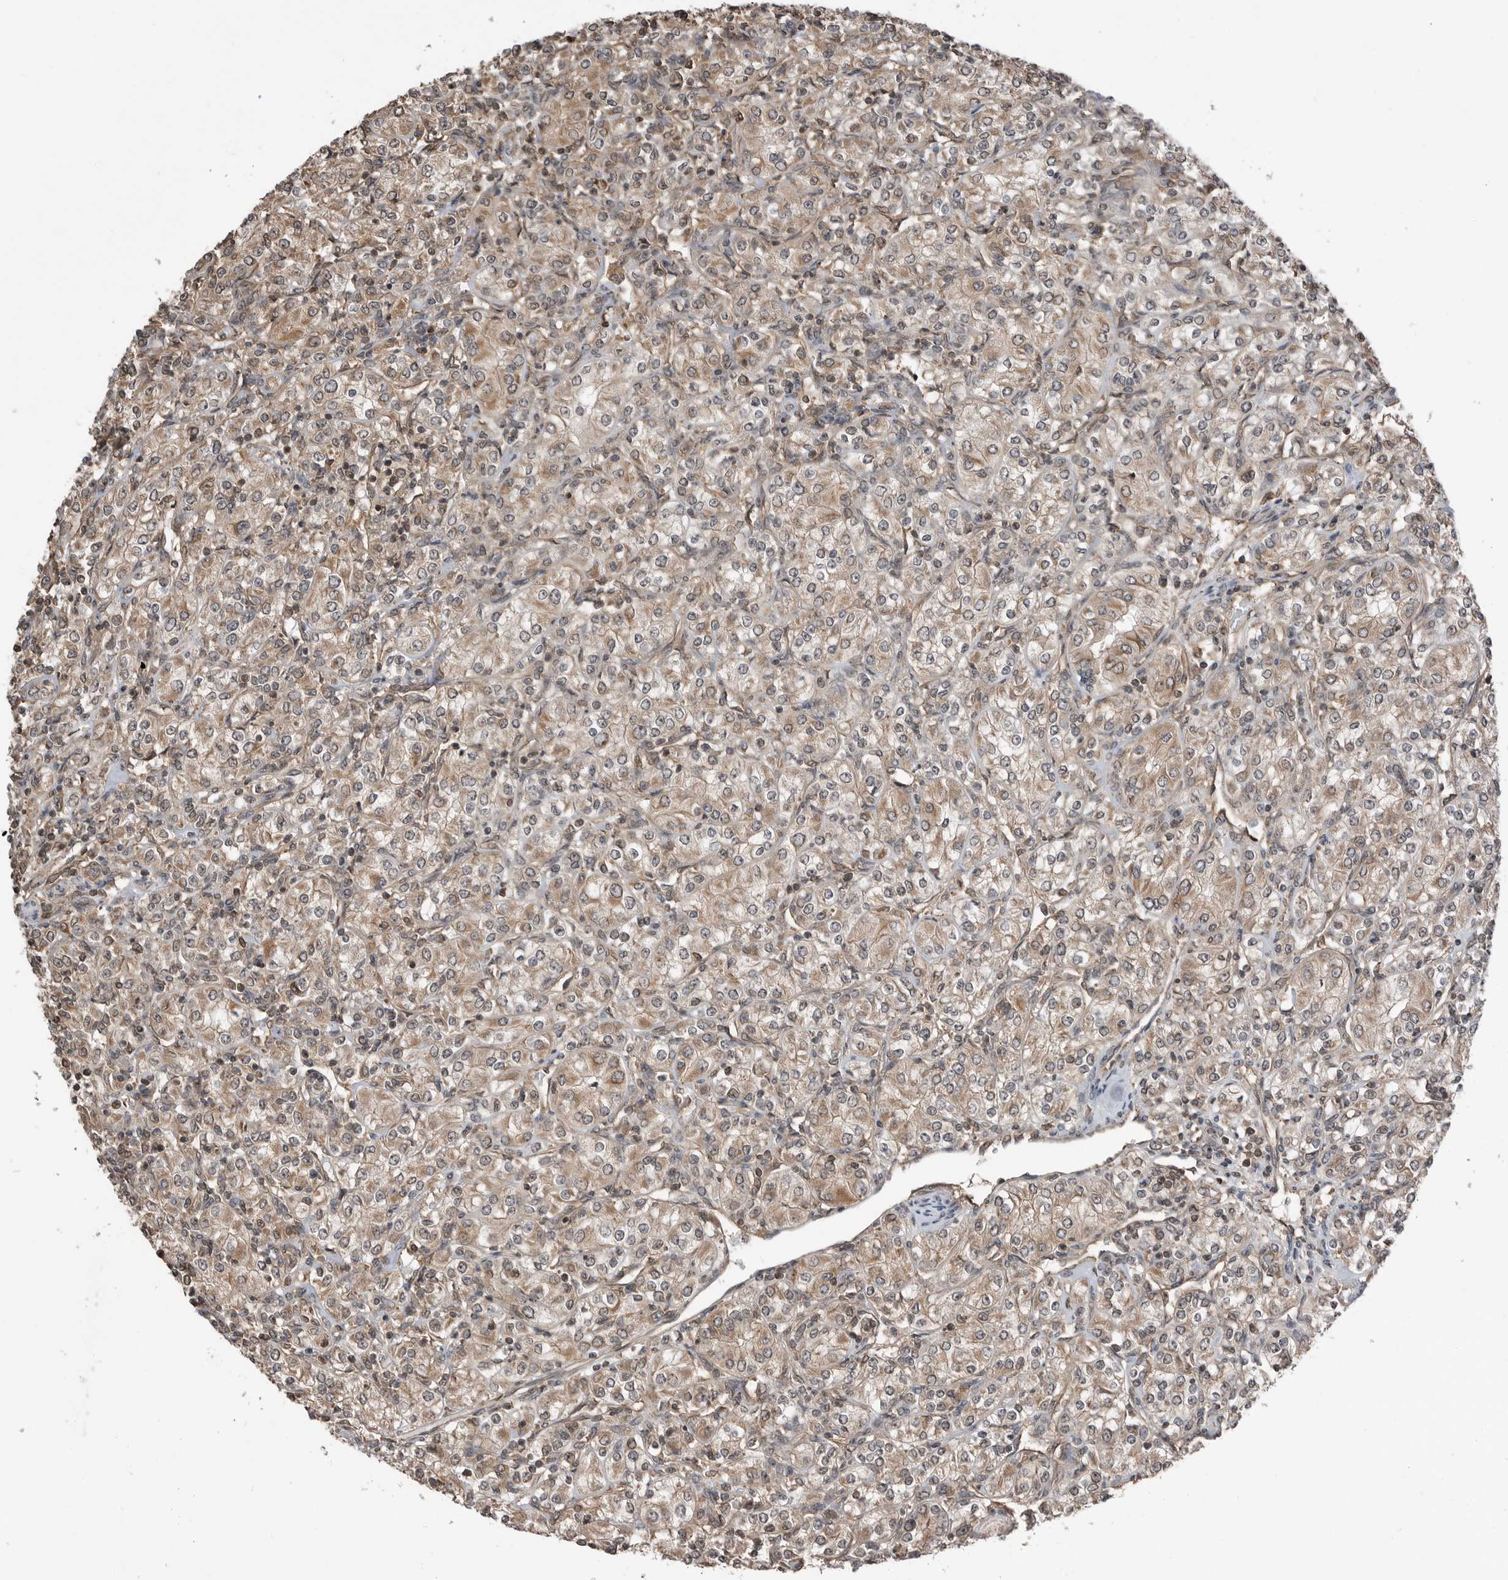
{"staining": {"intensity": "weak", "quantity": "25%-75%", "location": "cytoplasmic/membranous"}, "tissue": "renal cancer", "cell_type": "Tumor cells", "image_type": "cancer", "snomed": [{"axis": "morphology", "description": "Adenocarcinoma, NOS"}, {"axis": "topography", "description": "Kidney"}], "caption": "Tumor cells show weak cytoplasmic/membranous positivity in about 25%-75% of cells in renal adenocarcinoma. Using DAB (3,3'-diaminobenzidine) (brown) and hematoxylin (blue) stains, captured at high magnification using brightfield microscopy.", "gene": "PEAK1", "patient": {"sex": "male", "age": 77}}